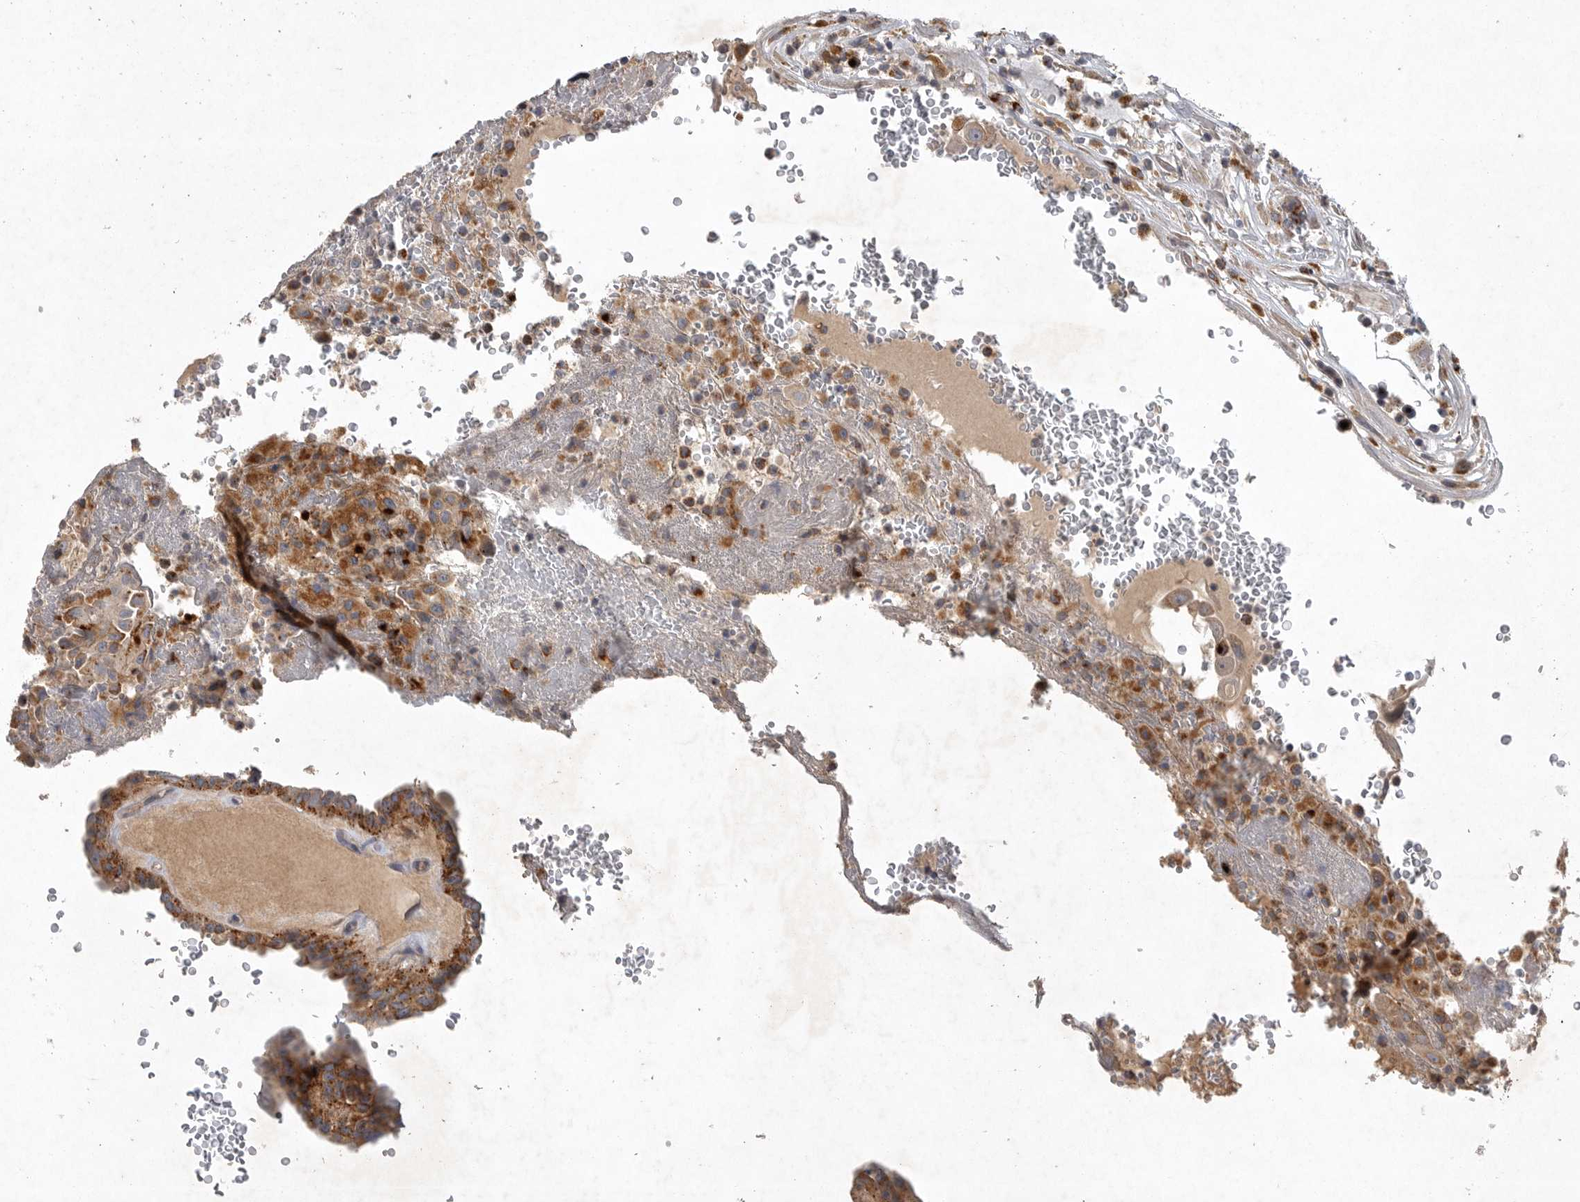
{"staining": {"intensity": "strong", "quantity": ">75%", "location": "cytoplasmic/membranous"}, "tissue": "thyroid cancer", "cell_type": "Tumor cells", "image_type": "cancer", "snomed": [{"axis": "morphology", "description": "Papillary adenocarcinoma, NOS"}, {"axis": "topography", "description": "Thyroid gland"}], "caption": "Immunohistochemical staining of human thyroid papillary adenocarcinoma demonstrates high levels of strong cytoplasmic/membranous staining in about >75% of tumor cells.", "gene": "LAMTOR3", "patient": {"sex": "male", "age": 77}}